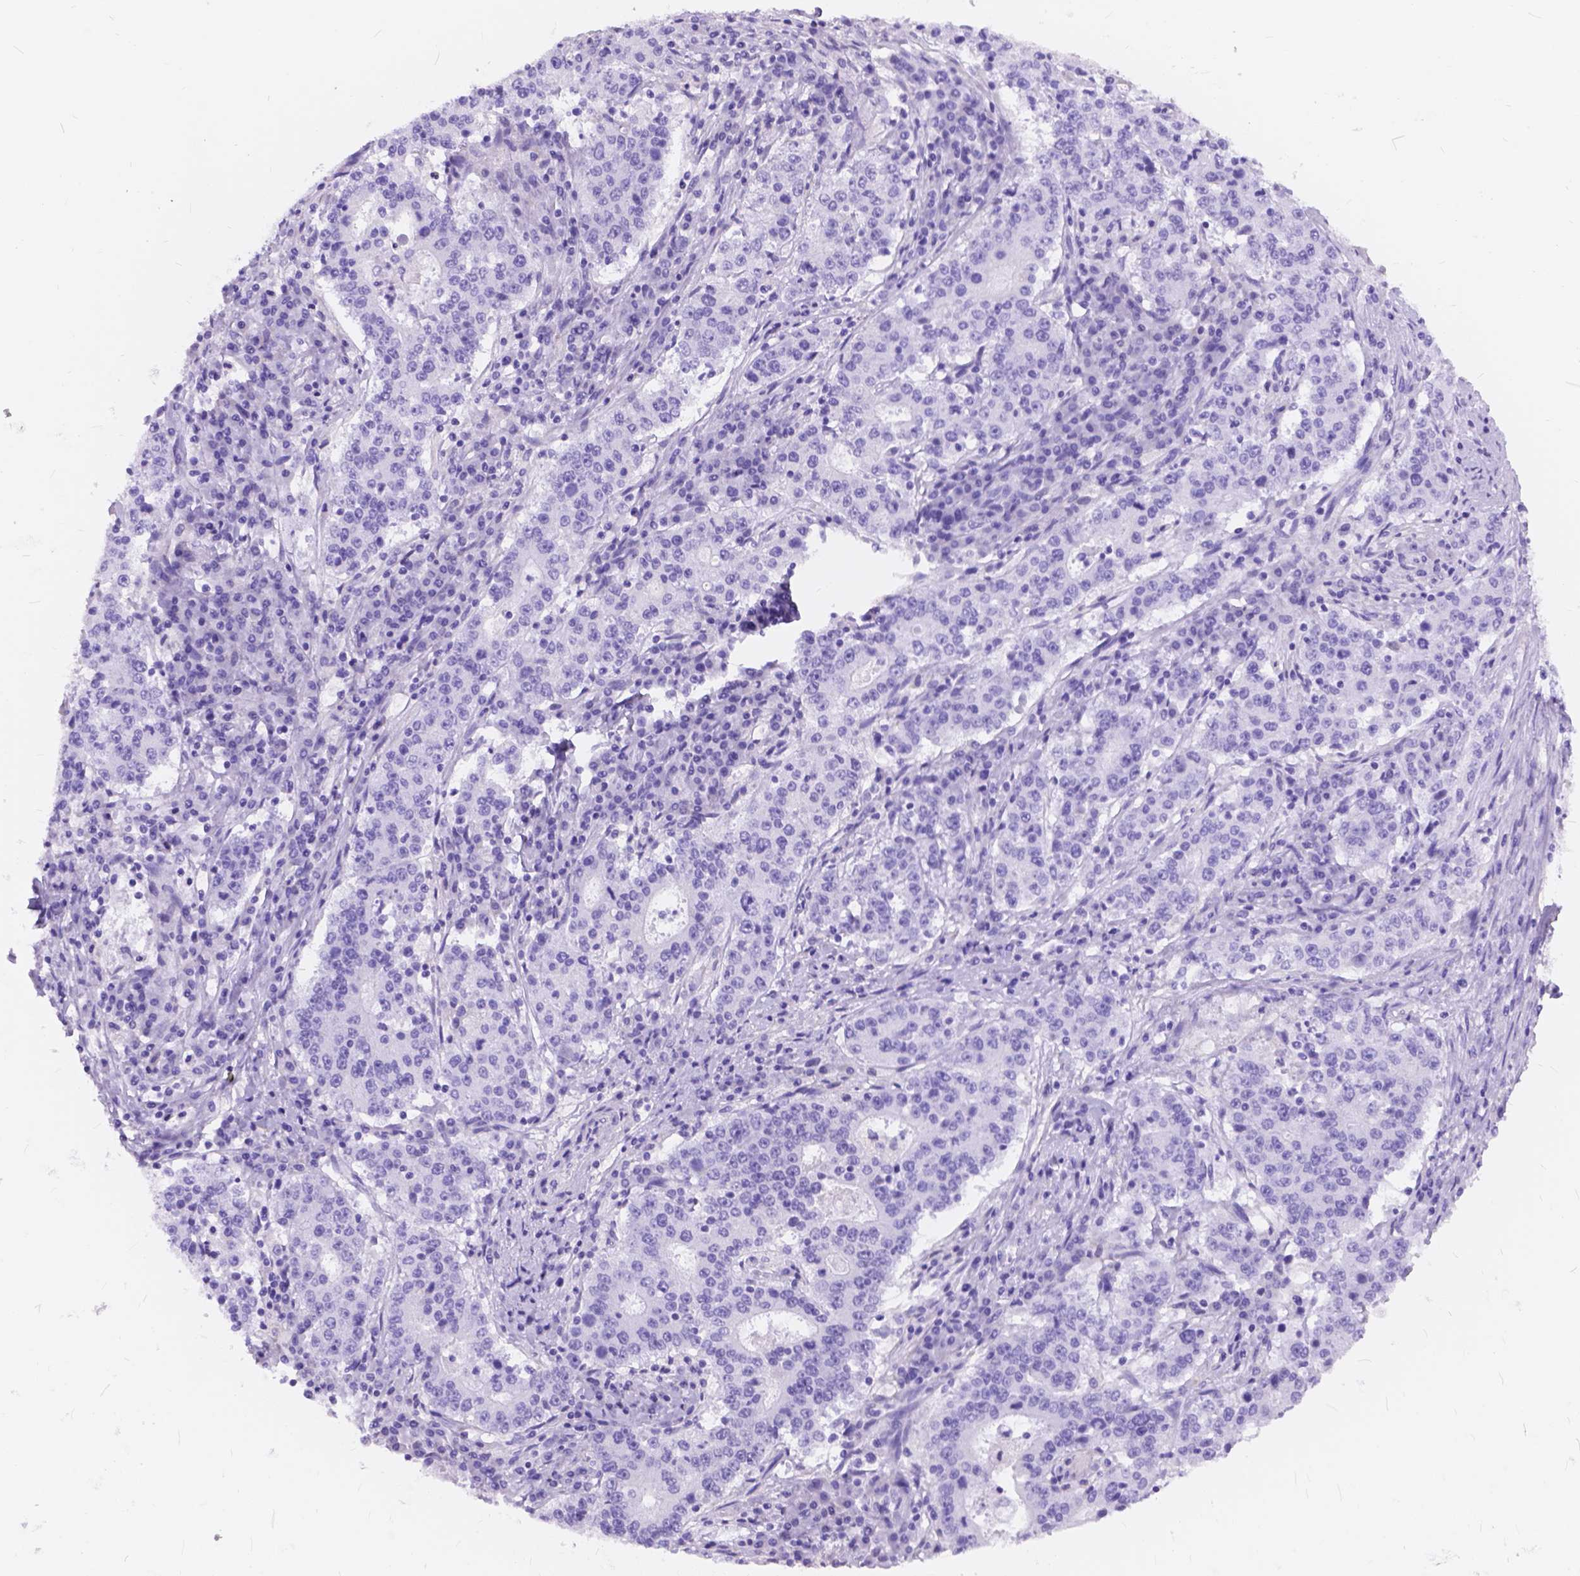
{"staining": {"intensity": "negative", "quantity": "none", "location": "none"}, "tissue": "stomach cancer", "cell_type": "Tumor cells", "image_type": "cancer", "snomed": [{"axis": "morphology", "description": "Adenocarcinoma, NOS"}, {"axis": "topography", "description": "Stomach"}], "caption": "A micrograph of human stomach cancer is negative for staining in tumor cells.", "gene": "FOXL2", "patient": {"sex": "male", "age": 59}}